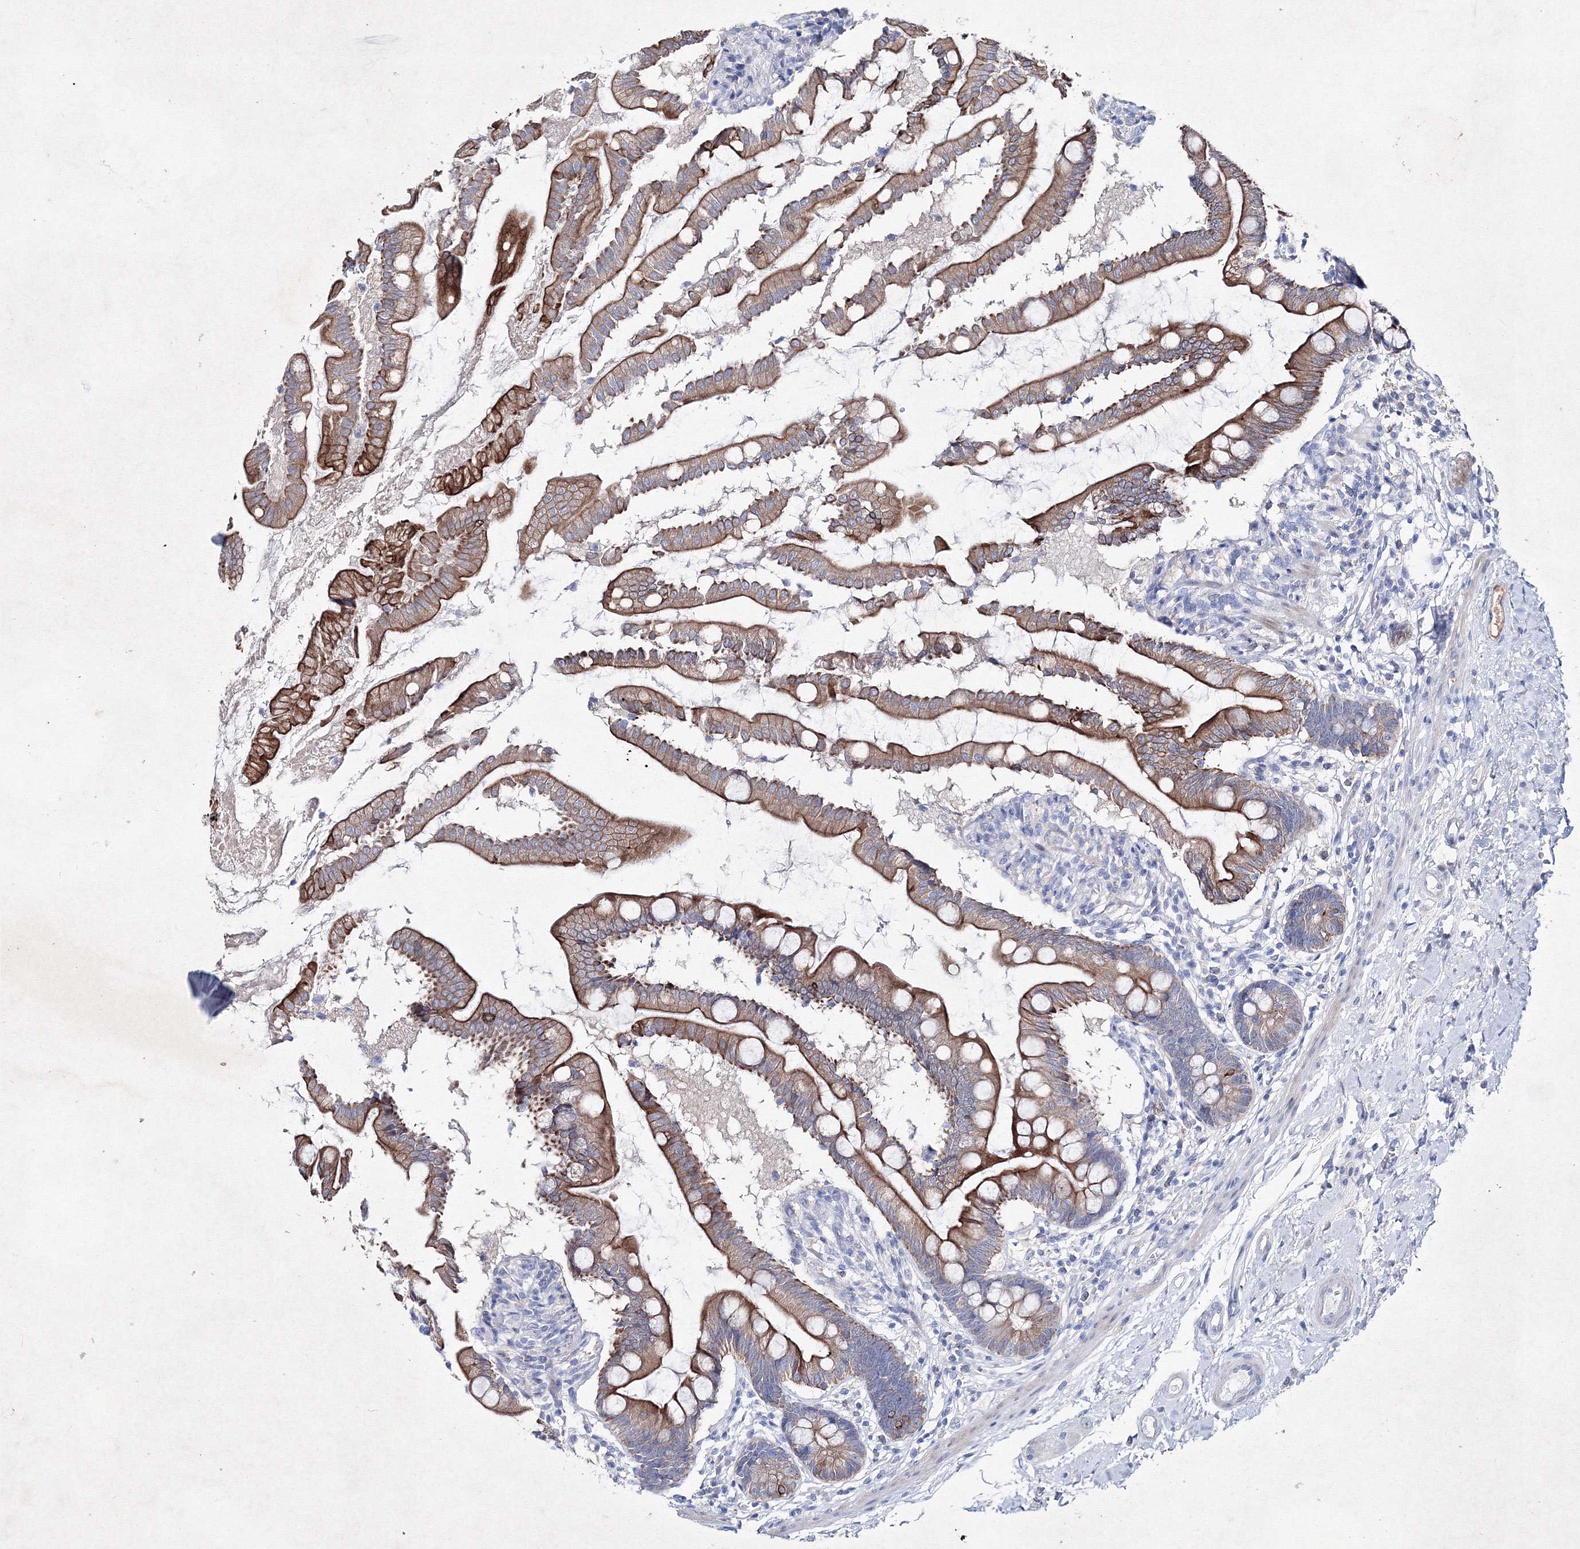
{"staining": {"intensity": "strong", "quantity": "25%-75%", "location": "cytoplasmic/membranous"}, "tissue": "small intestine", "cell_type": "Glandular cells", "image_type": "normal", "snomed": [{"axis": "morphology", "description": "Normal tissue, NOS"}, {"axis": "topography", "description": "Small intestine"}], "caption": "Protein expression analysis of normal small intestine reveals strong cytoplasmic/membranous expression in about 25%-75% of glandular cells. The protein is stained brown, and the nuclei are stained in blue (DAB IHC with brightfield microscopy, high magnification).", "gene": "SMIM29", "patient": {"sex": "female", "age": 56}}